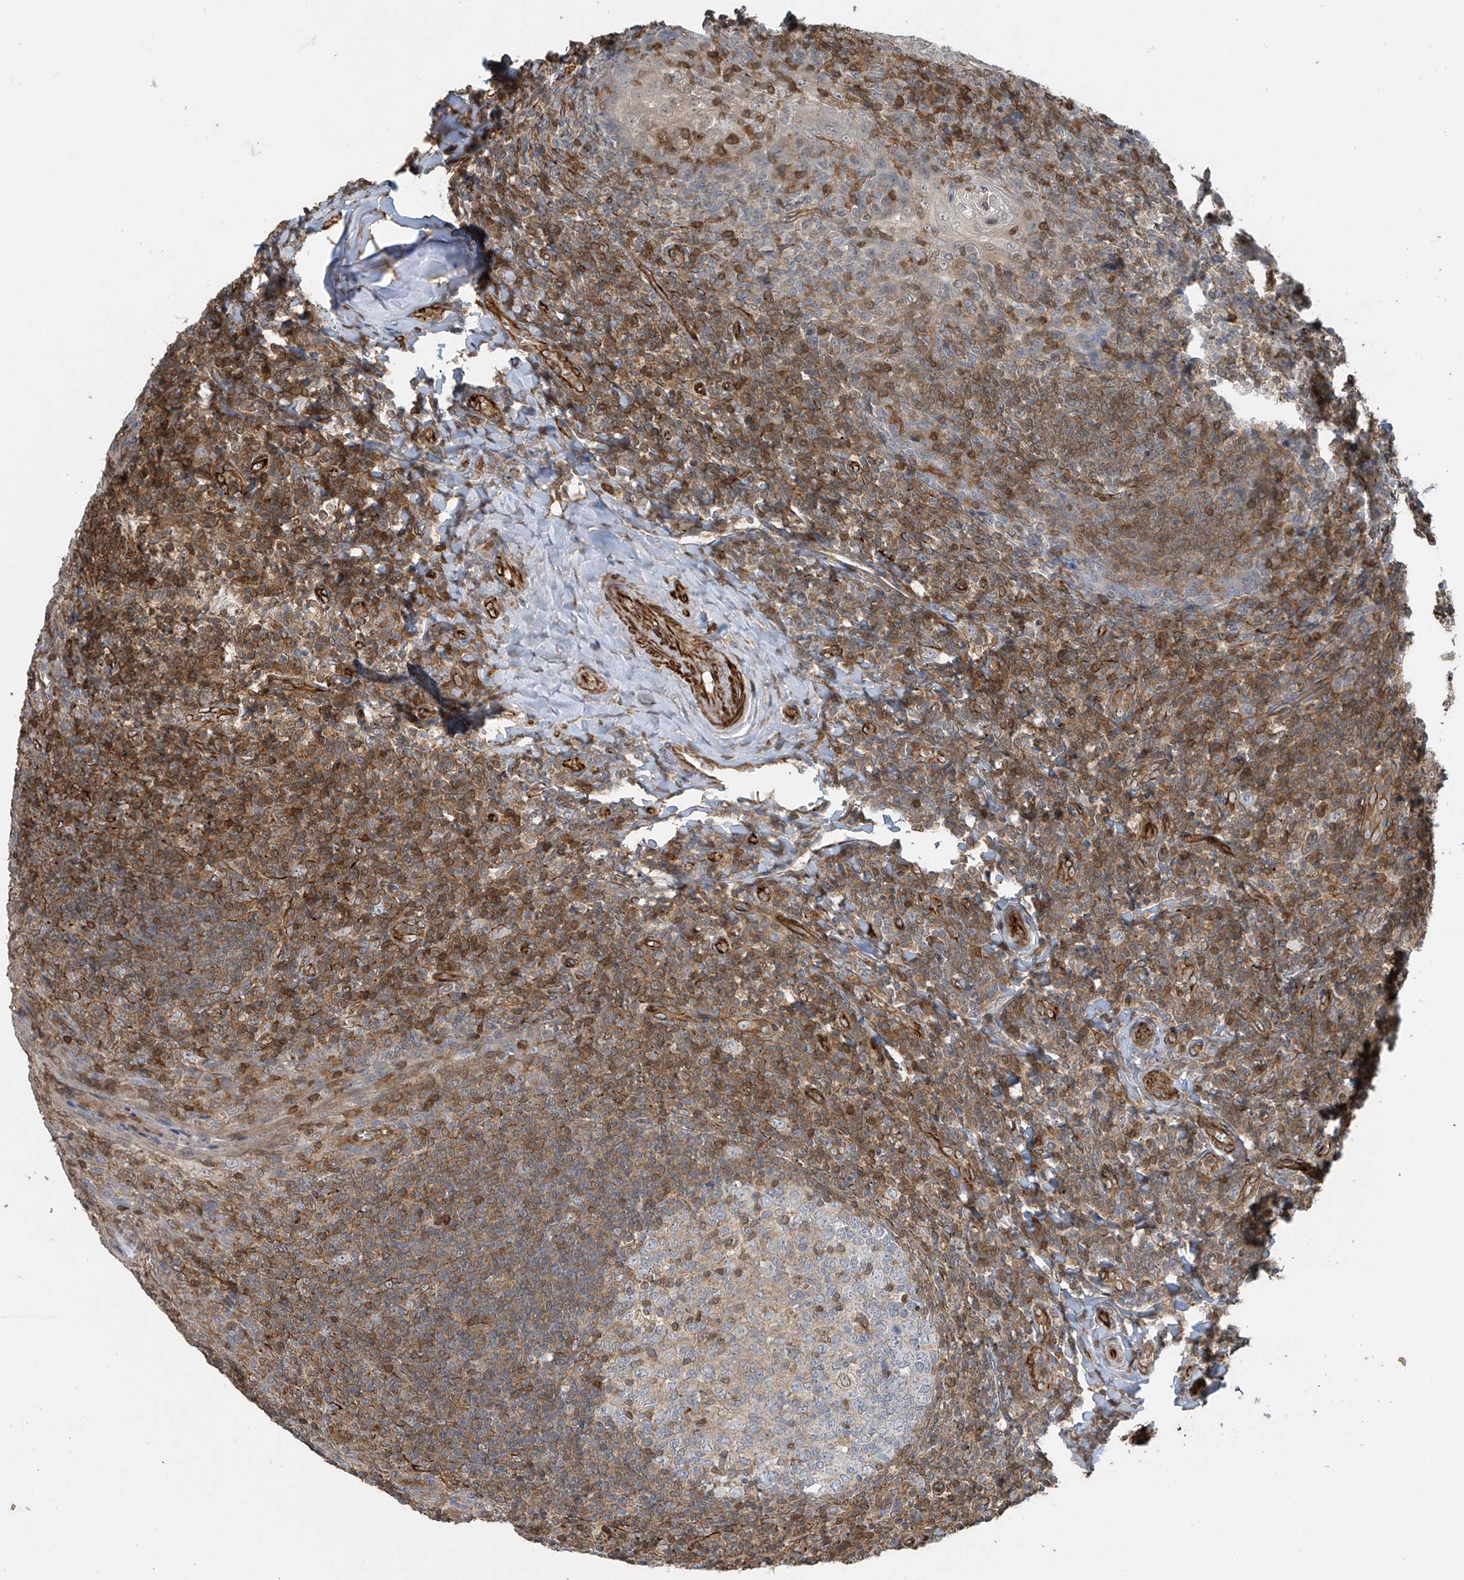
{"staining": {"intensity": "weak", "quantity": "<25%", "location": "cytoplasmic/membranous"}, "tissue": "tonsil", "cell_type": "Germinal center cells", "image_type": "normal", "snomed": [{"axis": "morphology", "description": "Normal tissue, NOS"}, {"axis": "topography", "description": "Tonsil"}], "caption": "IHC of benign human tonsil demonstrates no expression in germinal center cells.", "gene": "SH3BGRL3", "patient": {"sex": "male", "age": 27}}